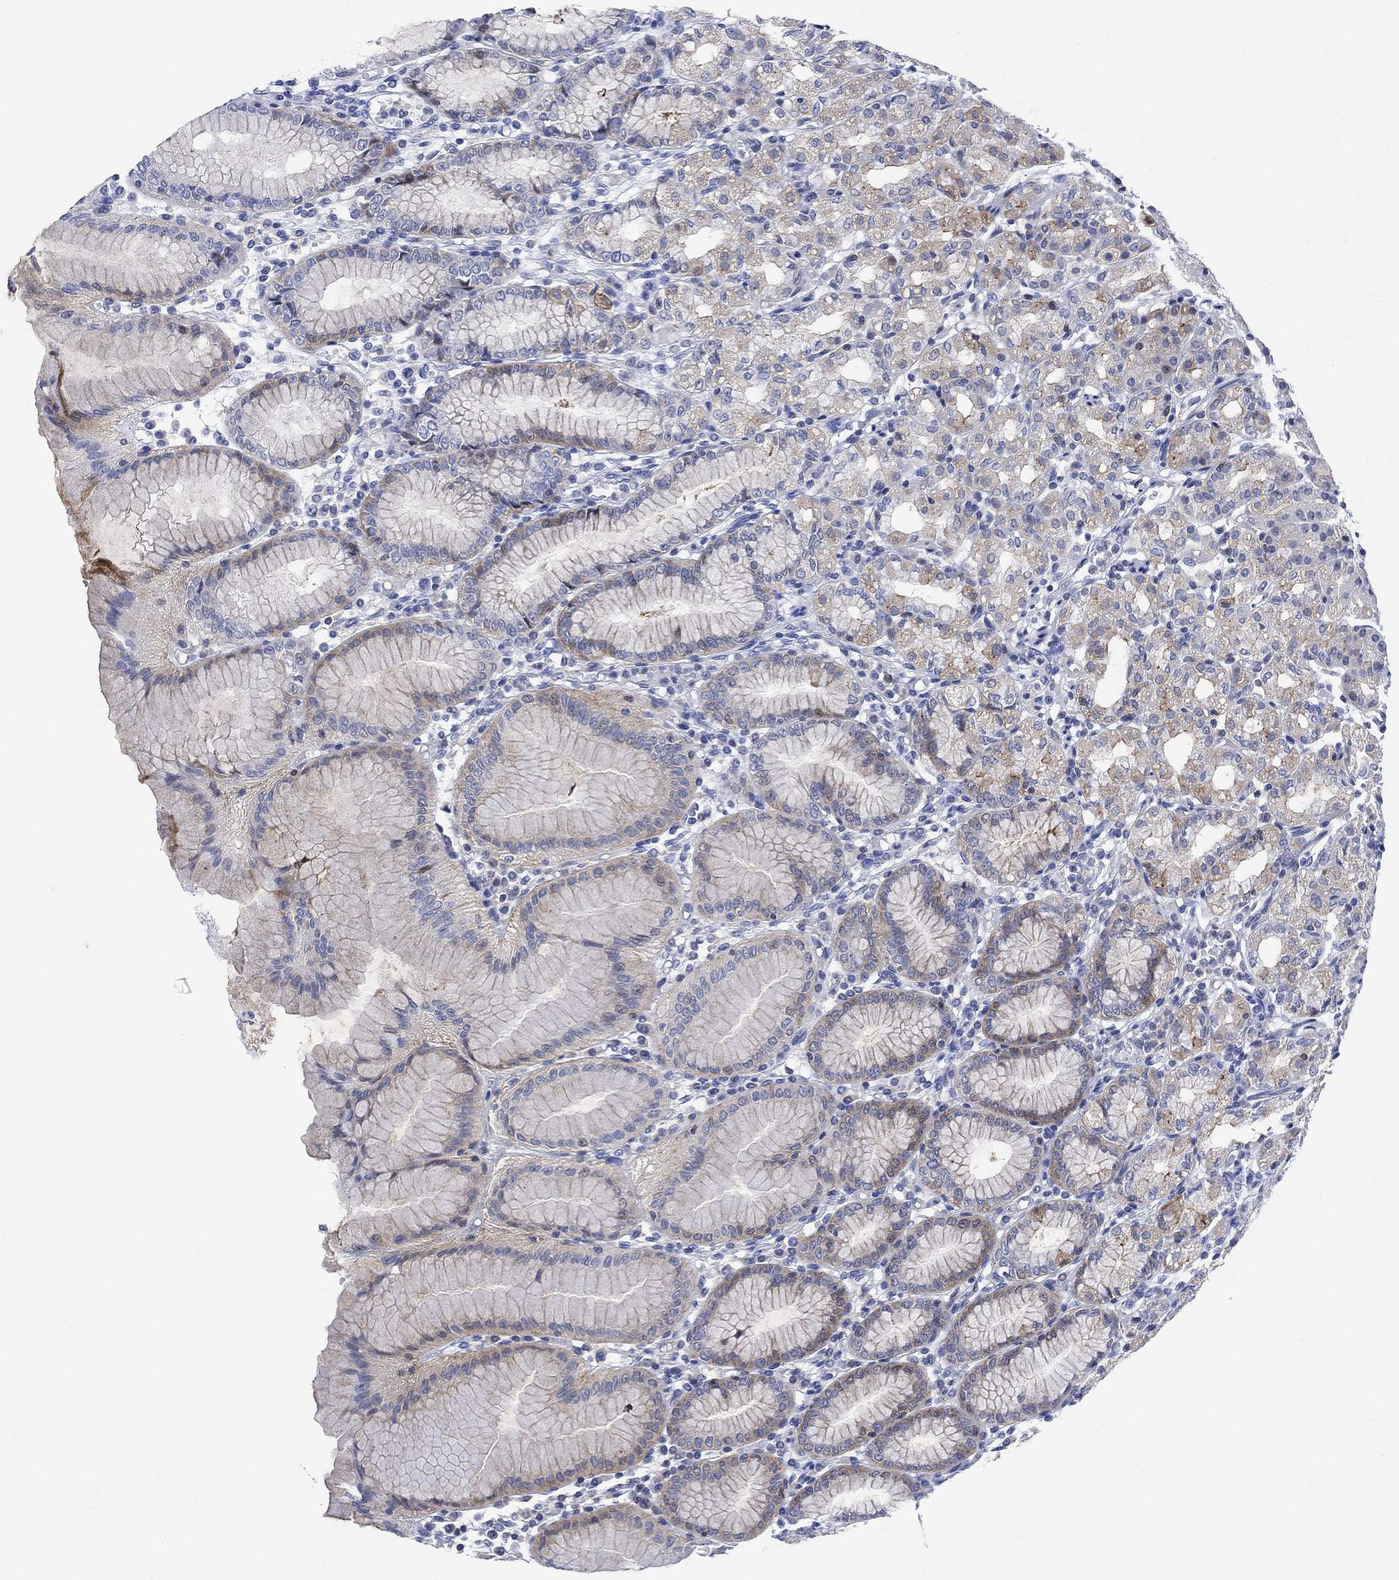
{"staining": {"intensity": "moderate", "quantity": "<25%", "location": "cytoplasmic/membranous"}, "tissue": "stomach", "cell_type": "Glandular cells", "image_type": "normal", "snomed": [{"axis": "morphology", "description": "Normal tissue, NOS"}, {"axis": "topography", "description": "Skeletal muscle"}, {"axis": "topography", "description": "Stomach"}], "caption": "High-magnification brightfield microscopy of benign stomach stained with DAB (3,3'-diaminobenzidine) (brown) and counterstained with hematoxylin (blue). glandular cells exhibit moderate cytoplasmic/membranous staining is present in approximately<25% of cells.", "gene": "ARSK", "patient": {"sex": "female", "age": 57}}